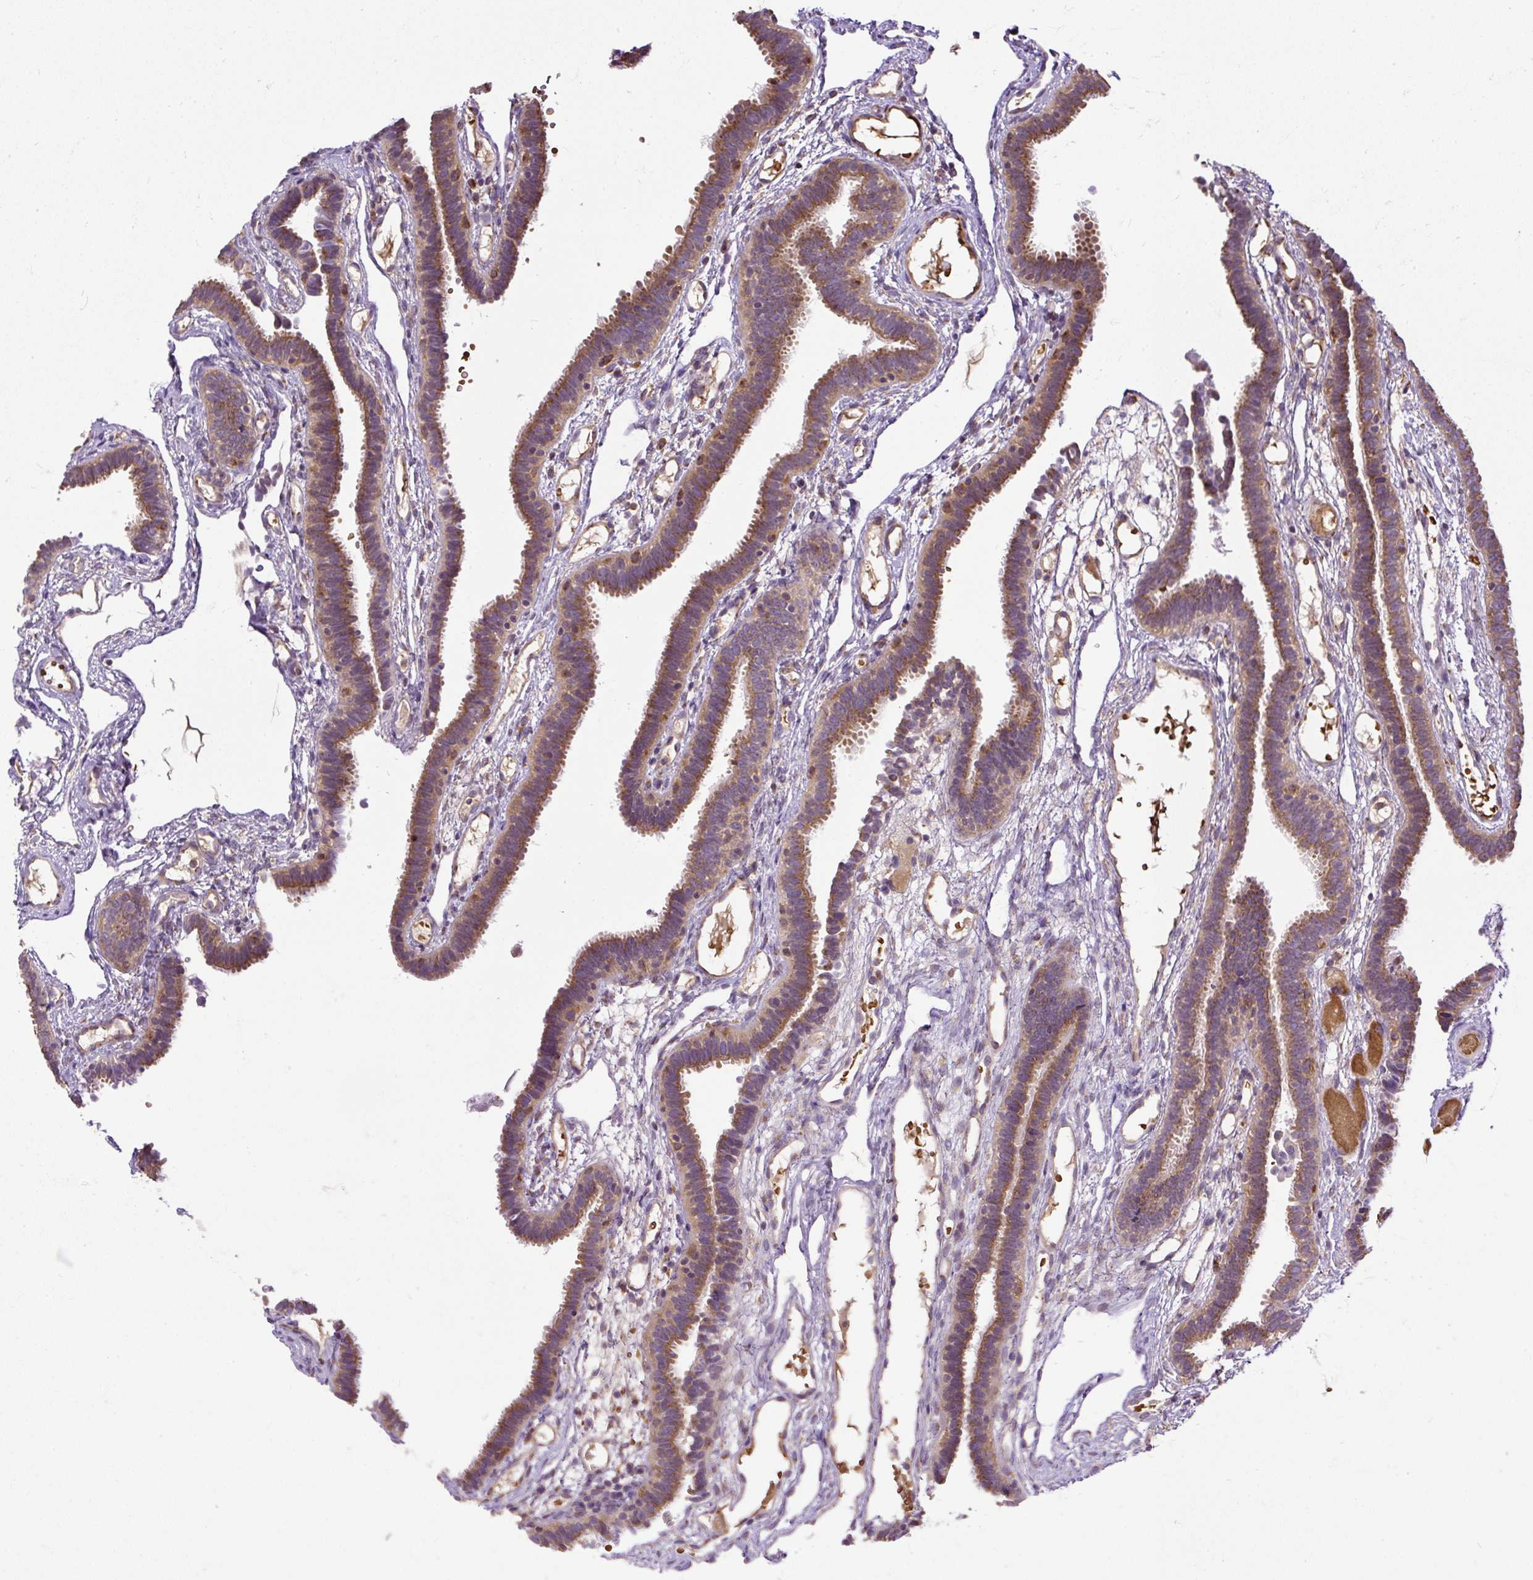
{"staining": {"intensity": "strong", "quantity": ">75%", "location": "cytoplasmic/membranous"}, "tissue": "fallopian tube", "cell_type": "Glandular cells", "image_type": "normal", "snomed": [{"axis": "morphology", "description": "Normal tissue, NOS"}, {"axis": "topography", "description": "Fallopian tube"}], "caption": "Immunohistochemical staining of normal fallopian tube reveals high levels of strong cytoplasmic/membranous staining in about >75% of glandular cells.", "gene": "SMC4", "patient": {"sex": "female", "age": 37}}